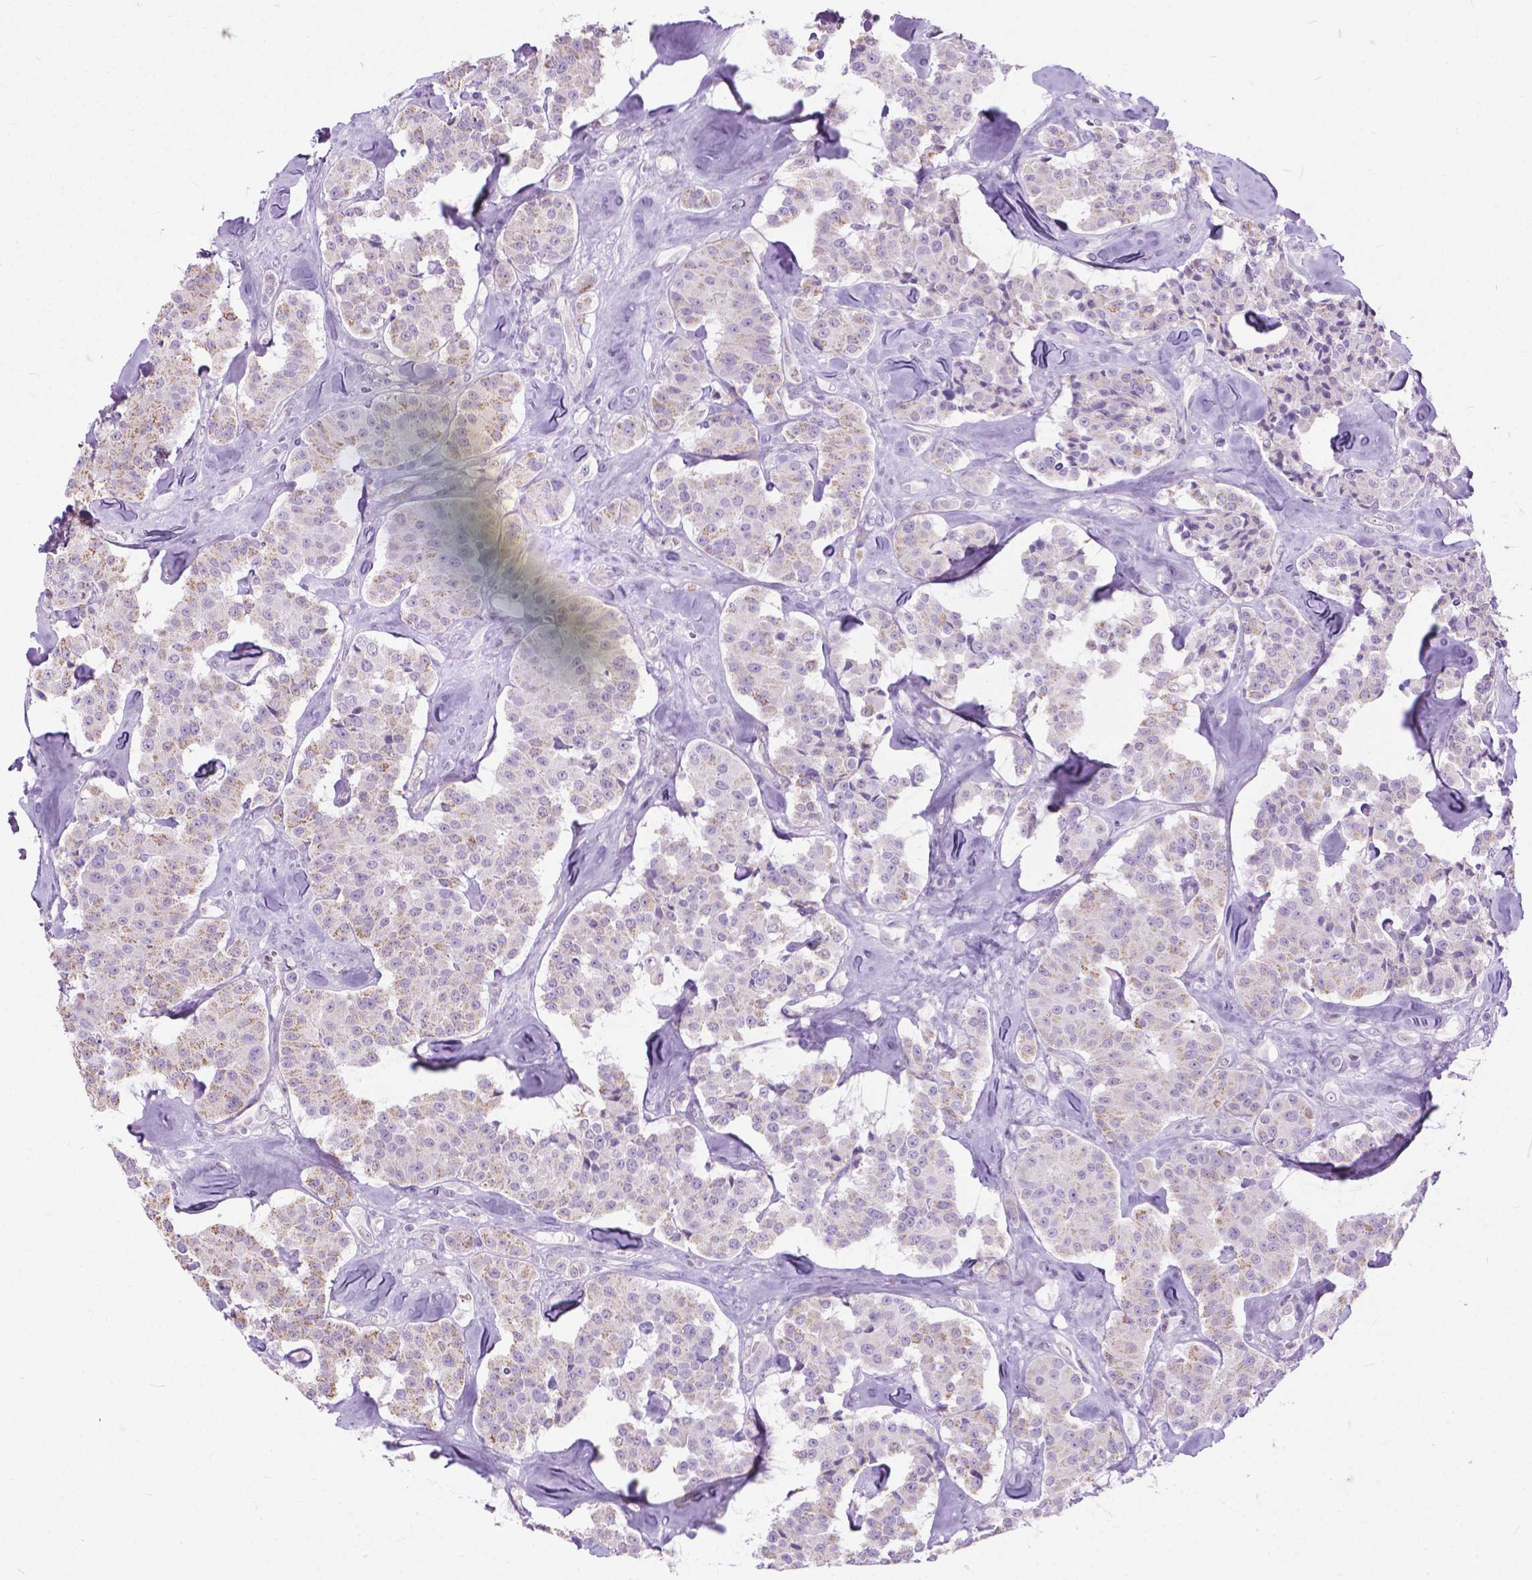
{"staining": {"intensity": "negative", "quantity": "none", "location": "none"}, "tissue": "carcinoid", "cell_type": "Tumor cells", "image_type": "cancer", "snomed": [{"axis": "morphology", "description": "Carcinoid, malignant, NOS"}, {"axis": "topography", "description": "Pancreas"}], "caption": "High magnification brightfield microscopy of carcinoid stained with DAB (brown) and counterstained with hematoxylin (blue): tumor cells show no significant staining.", "gene": "APCDD1L", "patient": {"sex": "male", "age": 41}}